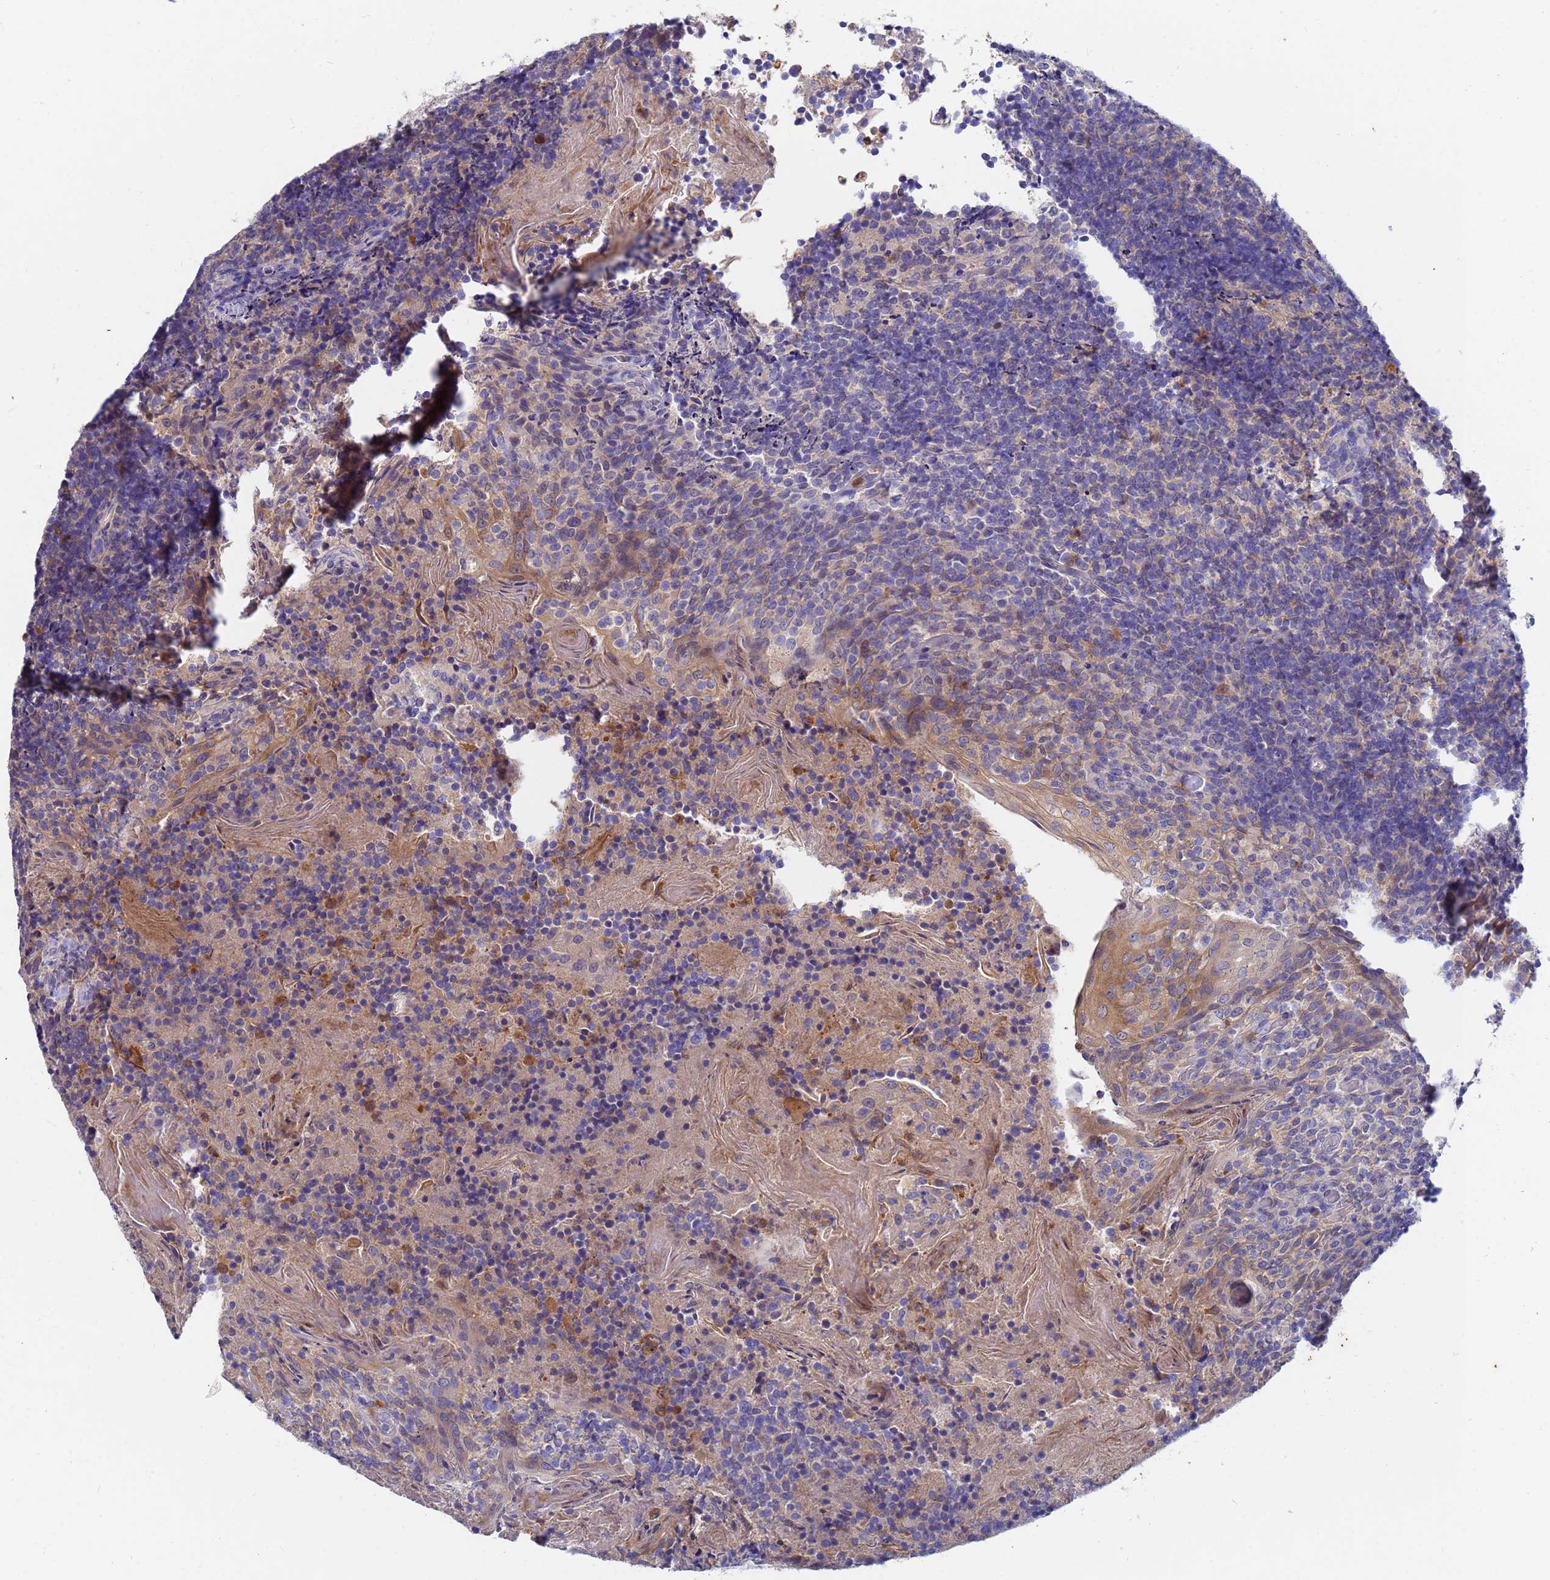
{"staining": {"intensity": "negative", "quantity": "none", "location": "none"}, "tissue": "tonsil", "cell_type": "Germinal center cells", "image_type": "normal", "snomed": [{"axis": "morphology", "description": "Normal tissue, NOS"}, {"axis": "topography", "description": "Tonsil"}], "caption": "There is no significant positivity in germinal center cells of tonsil. (Immunohistochemistry (ihc), brightfield microscopy, high magnification).", "gene": "TTLL11", "patient": {"sex": "female", "age": 10}}